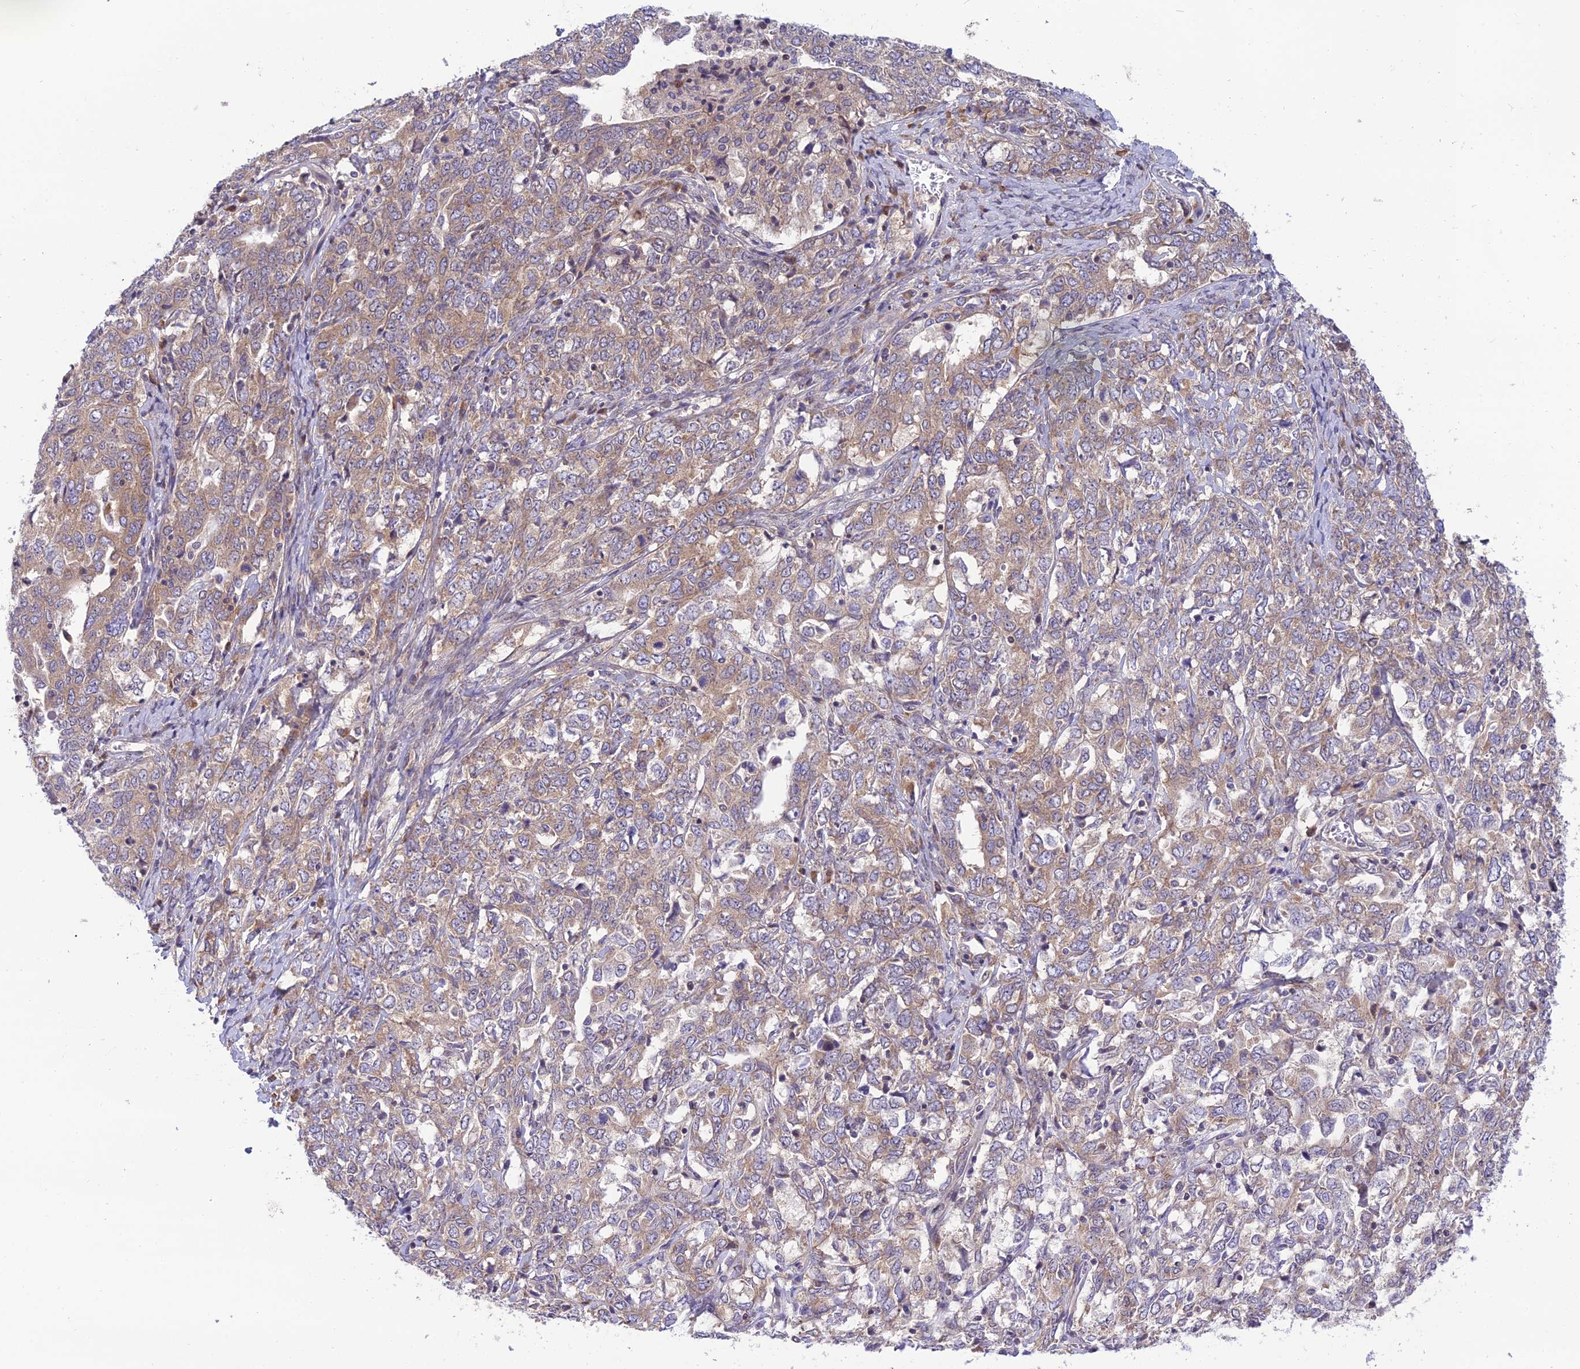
{"staining": {"intensity": "weak", "quantity": ">75%", "location": "cytoplasmic/membranous"}, "tissue": "ovarian cancer", "cell_type": "Tumor cells", "image_type": "cancer", "snomed": [{"axis": "morphology", "description": "Carcinoma, endometroid"}, {"axis": "topography", "description": "Ovary"}], "caption": "A low amount of weak cytoplasmic/membranous positivity is seen in approximately >75% of tumor cells in endometroid carcinoma (ovarian) tissue. (Brightfield microscopy of DAB IHC at high magnification).", "gene": "CLCN7", "patient": {"sex": "female", "age": 62}}